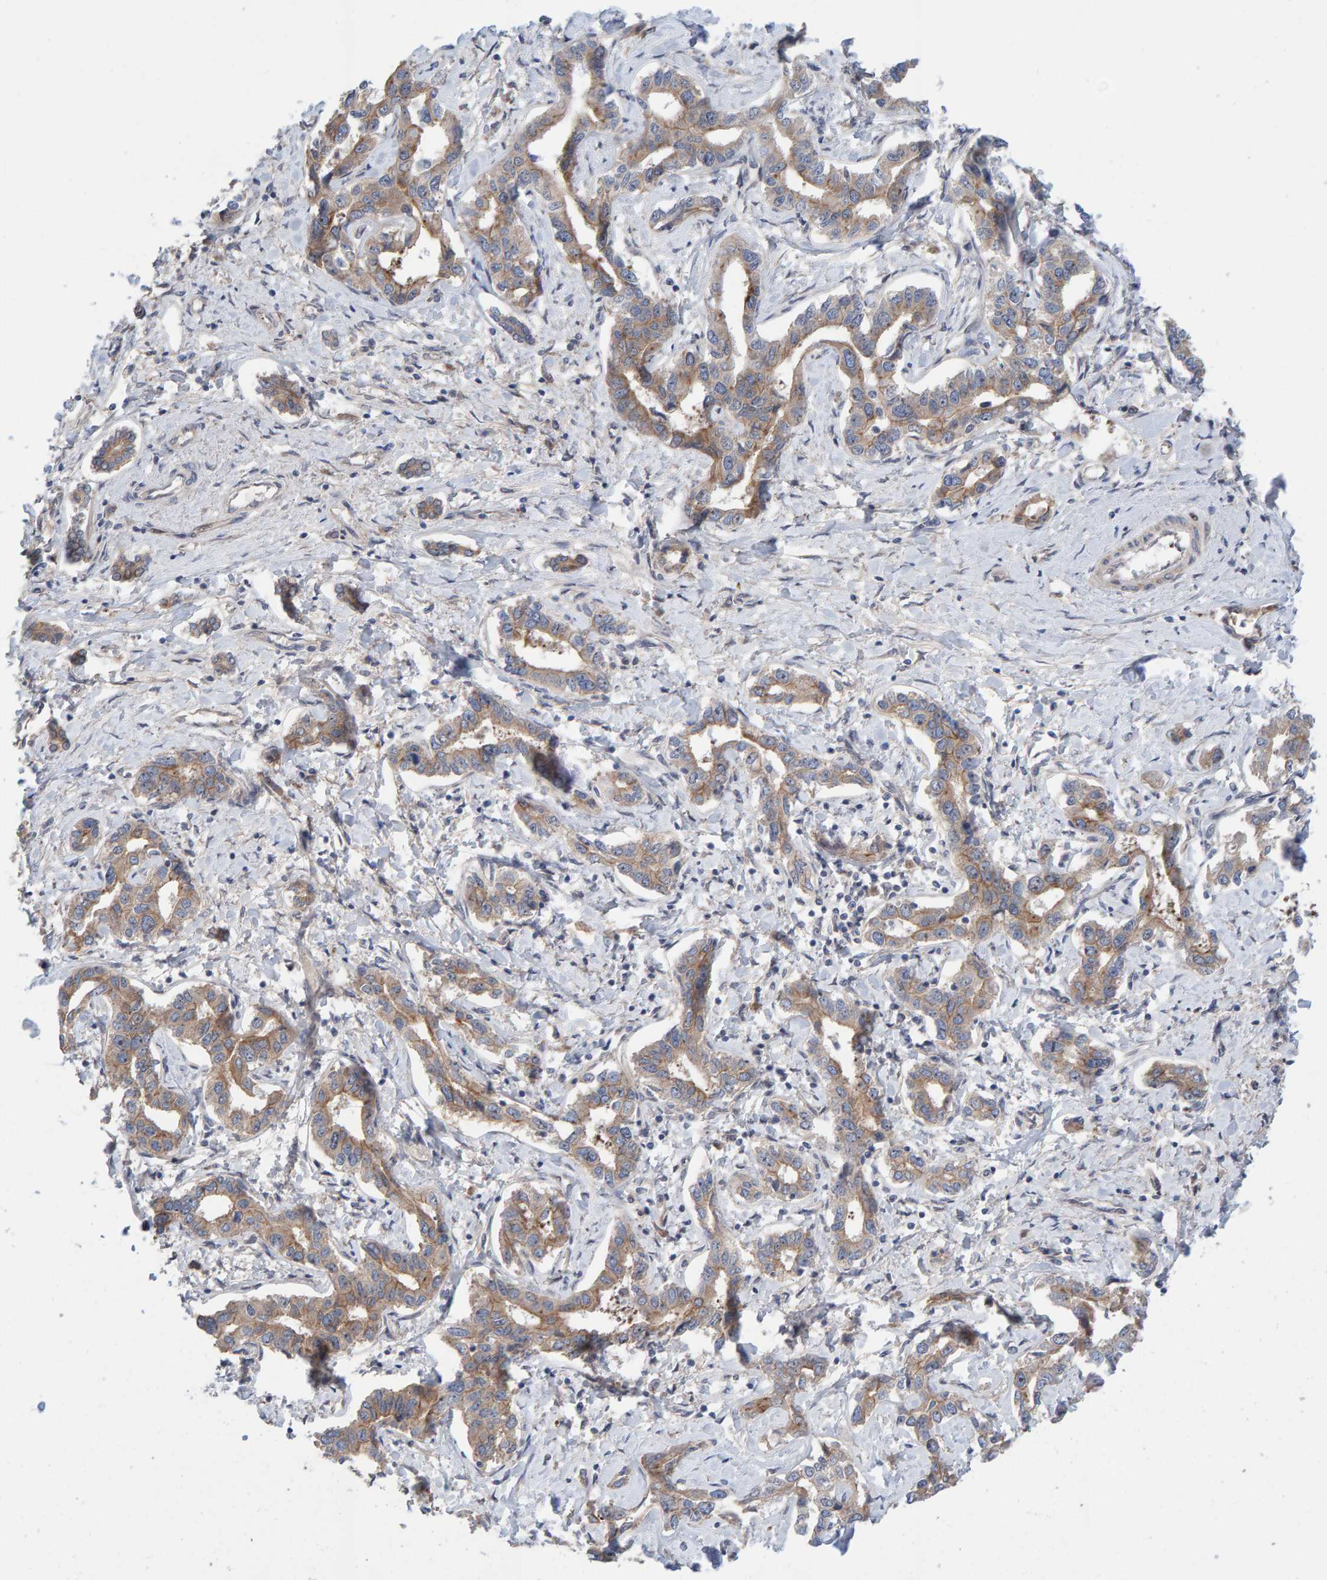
{"staining": {"intensity": "moderate", "quantity": ">75%", "location": "cytoplasmic/membranous"}, "tissue": "liver cancer", "cell_type": "Tumor cells", "image_type": "cancer", "snomed": [{"axis": "morphology", "description": "Cholangiocarcinoma"}, {"axis": "topography", "description": "Liver"}], "caption": "Liver cancer (cholangiocarcinoma) stained for a protein exhibits moderate cytoplasmic/membranous positivity in tumor cells.", "gene": "LRSAM1", "patient": {"sex": "male", "age": 59}}